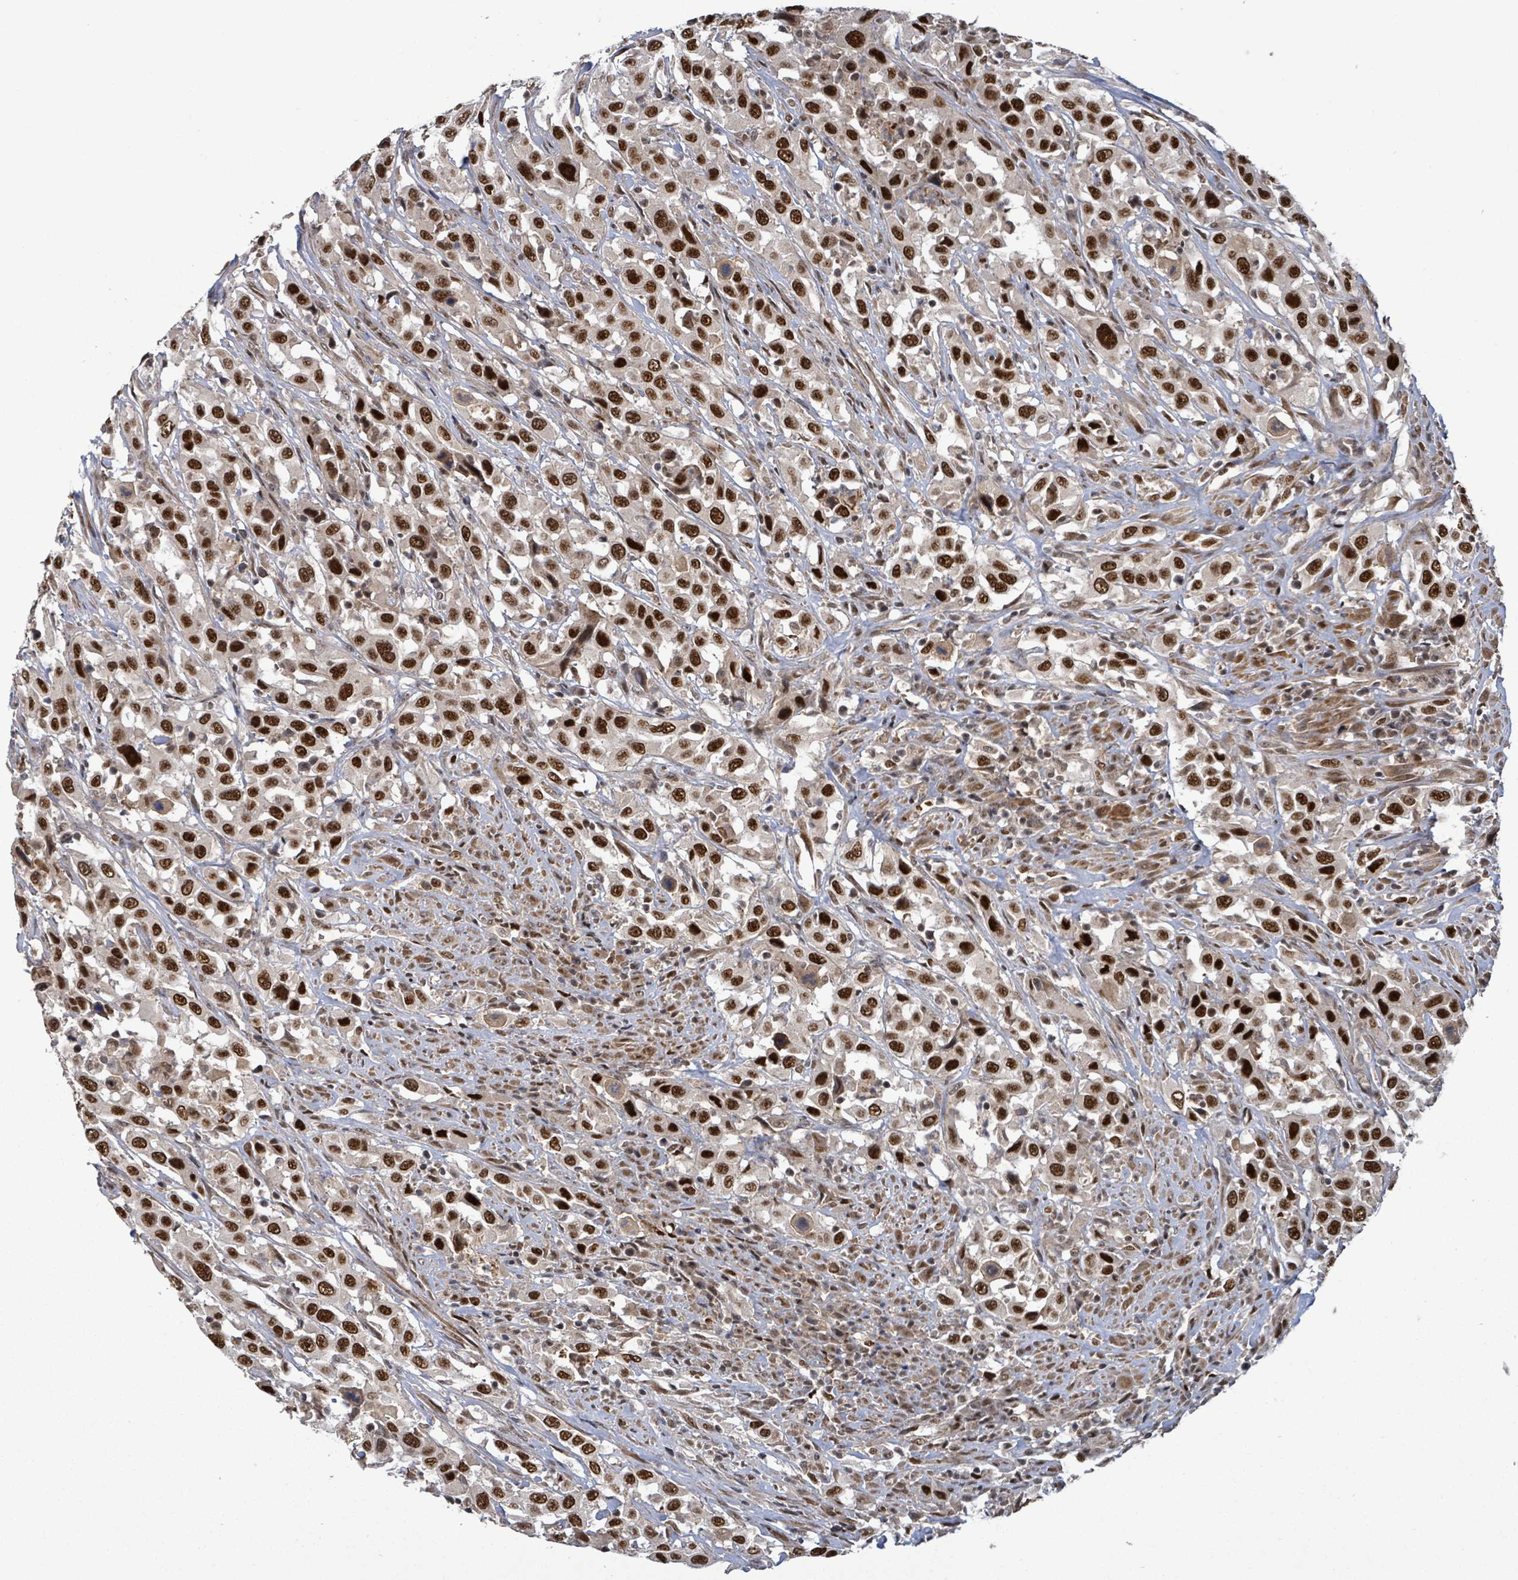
{"staining": {"intensity": "strong", "quantity": ">75%", "location": "nuclear"}, "tissue": "urothelial cancer", "cell_type": "Tumor cells", "image_type": "cancer", "snomed": [{"axis": "morphology", "description": "Urothelial carcinoma, High grade"}, {"axis": "topography", "description": "Urinary bladder"}], "caption": "IHC (DAB (3,3'-diaminobenzidine)) staining of human high-grade urothelial carcinoma demonstrates strong nuclear protein staining in approximately >75% of tumor cells.", "gene": "PATZ1", "patient": {"sex": "male", "age": 61}}